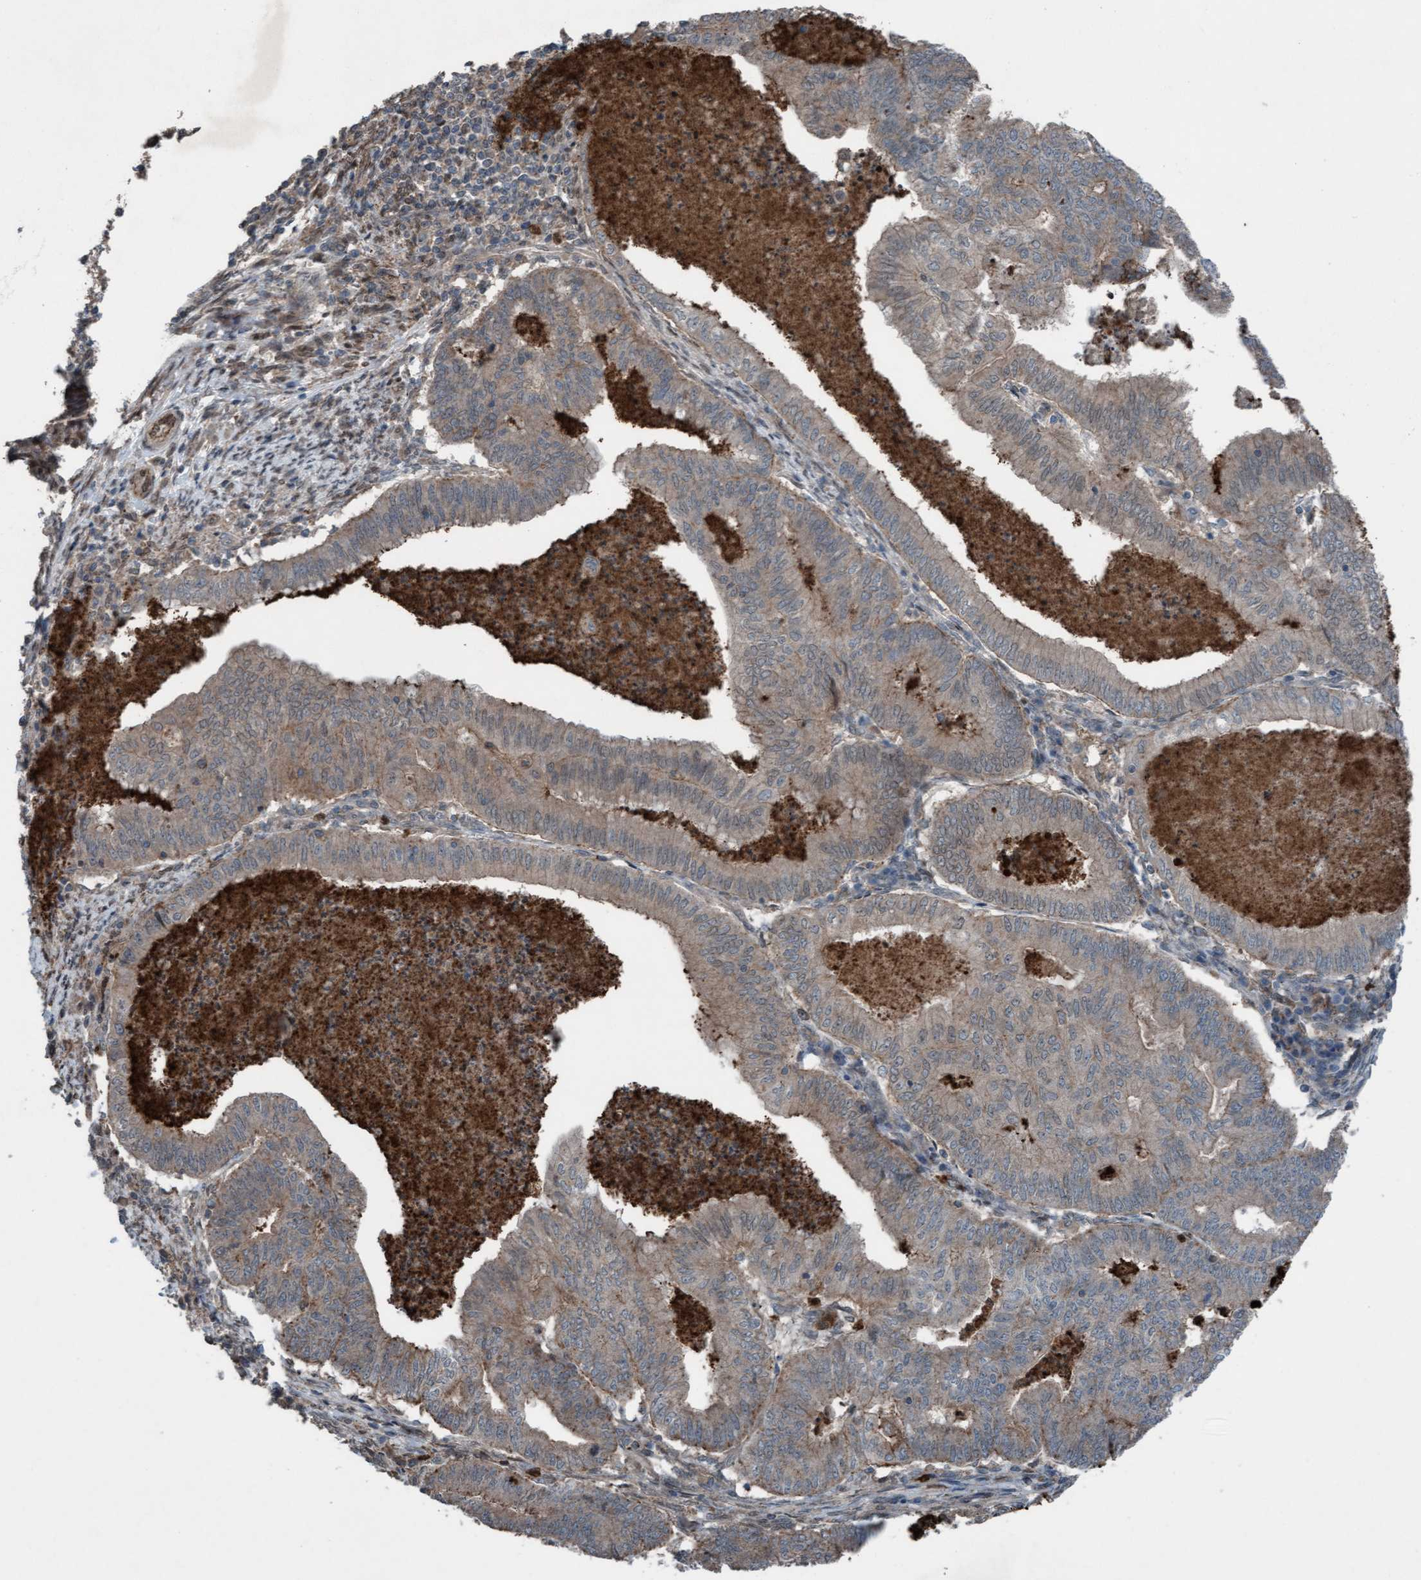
{"staining": {"intensity": "weak", "quantity": ">75%", "location": "cytoplasmic/membranous,nuclear"}, "tissue": "endometrial cancer", "cell_type": "Tumor cells", "image_type": "cancer", "snomed": [{"axis": "morphology", "description": "Polyp, NOS"}, {"axis": "morphology", "description": "Adenocarcinoma, NOS"}, {"axis": "morphology", "description": "Adenoma, NOS"}, {"axis": "topography", "description": "Endometrium"}], "caption": "Immunohistochemical staining of endometrial cancer shows low levels of weak cytoplasmic/membranous and nuclear expression in about >75% of tumor cells.", "gene": "PLXNB2", "patient": {"sex": "female", "age": 79}}